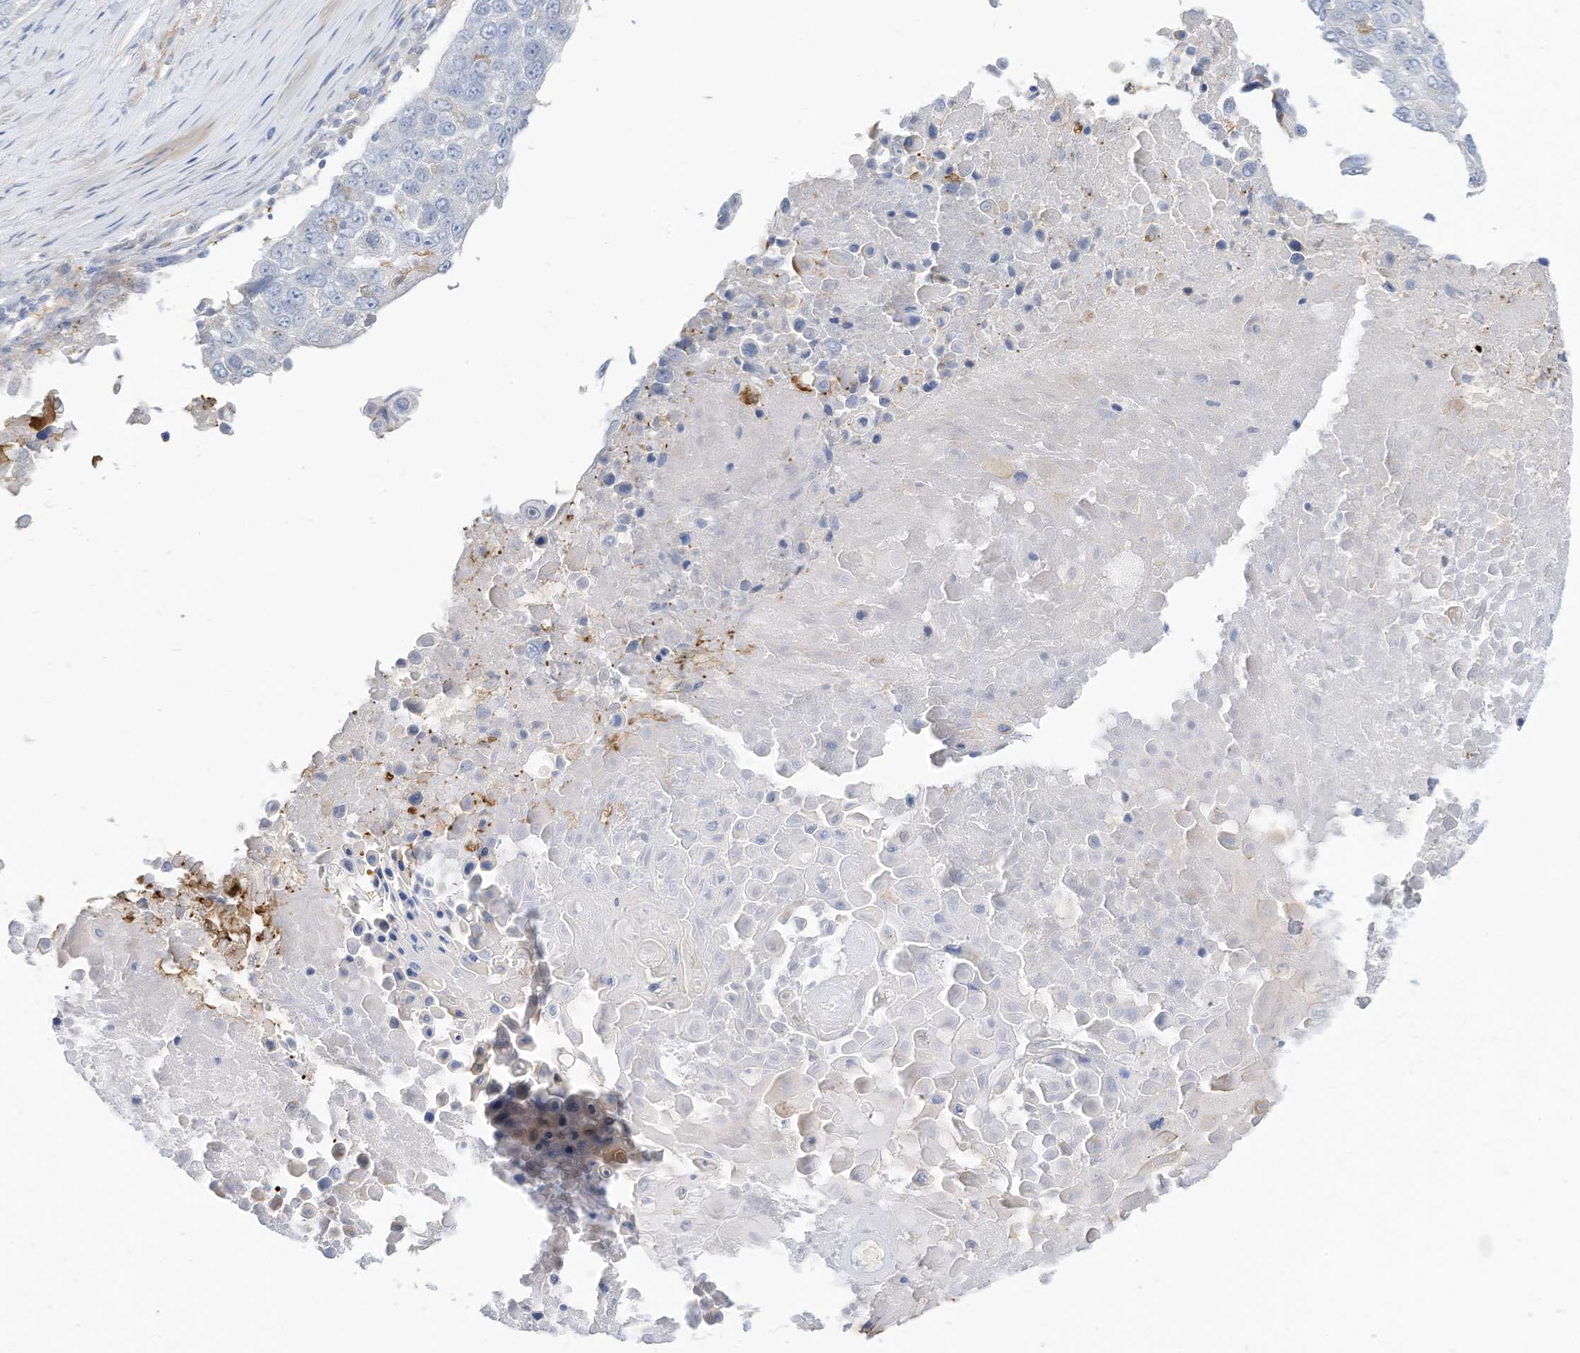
{"staining": {"intensity": "negative", "quantity": "none", "location": "none"}, "tissue": "lung cancer", "cell_type": "Tumor cells", "image_type": "cancer", "snomed": [{"axis": "morphology", "description": "Squamous cell carcinoma, NOS"}, {"axis": "topography", "description": "Lung"}], "caption": "This is a histopathology image of IHC staining of lung squamous cell carcinoma, which shows no positivity in tumor cells. (Stains: DAB immunohistochemistry (IHC) with hematoxylin counter stain, Microscopy: brightfield microscopy at high magnification).", "gene": "ATP13A1", "patient": {"sex": "male", "age": 66}}